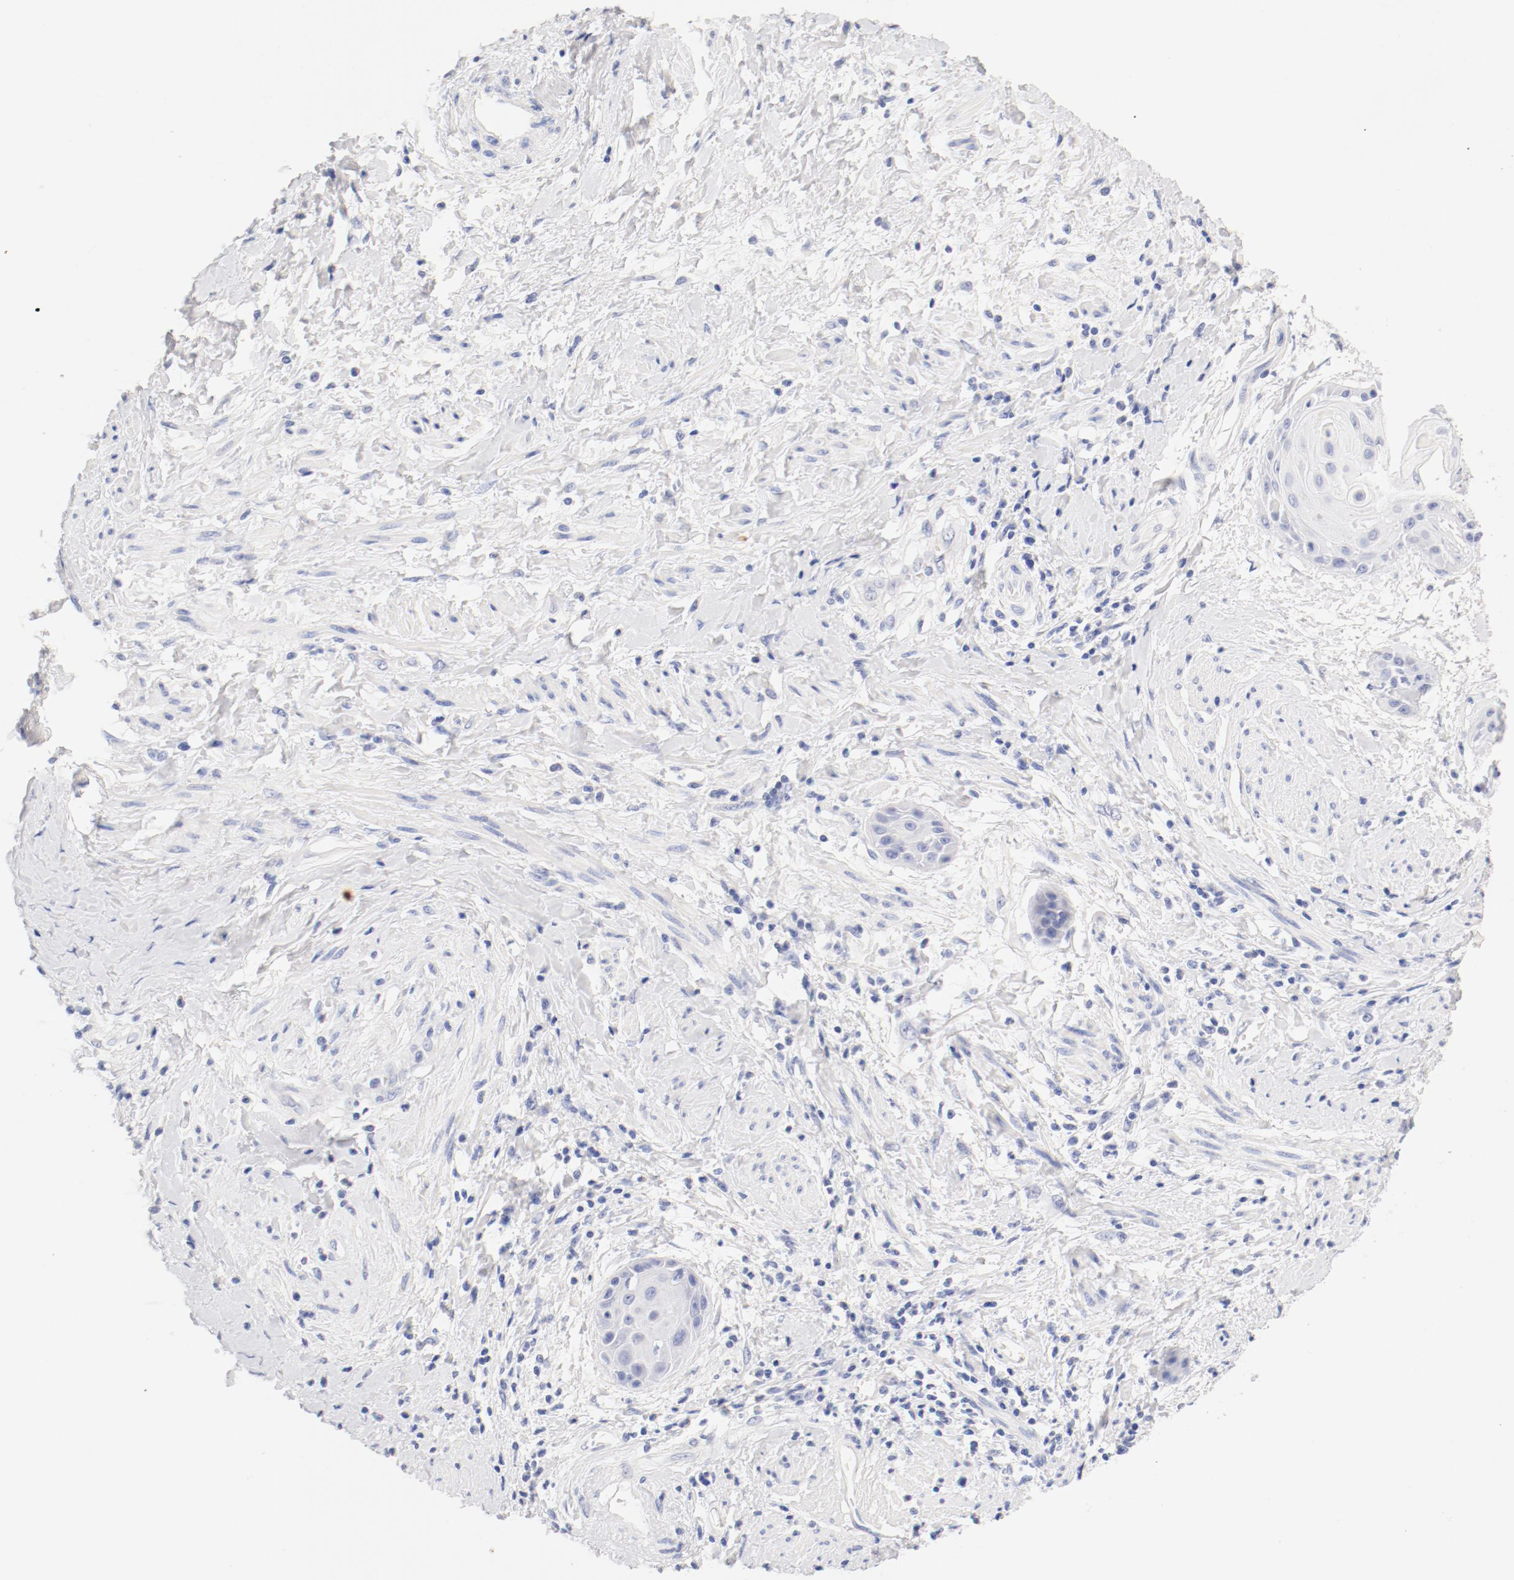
{"staining": {"intensity": "negative", "quantity": "none", "location": "none"}, "tissue": "cervical cancer", "cell_type": "Tumor cells", "image_type": "cancer", "snomed": [{"axis": "morphology", "description": "Squamous cell carcinoma, NOS"}, {"axis": "topography", "description": "Cervix"}], "caption": "Immunohistochemistry (IHC) of human cervical cancer (squamous cell carcinoma) exhibits no expression in tumor cells.", "gene": "HOMER1", "patient": {"sex": "female", "age": 57}}